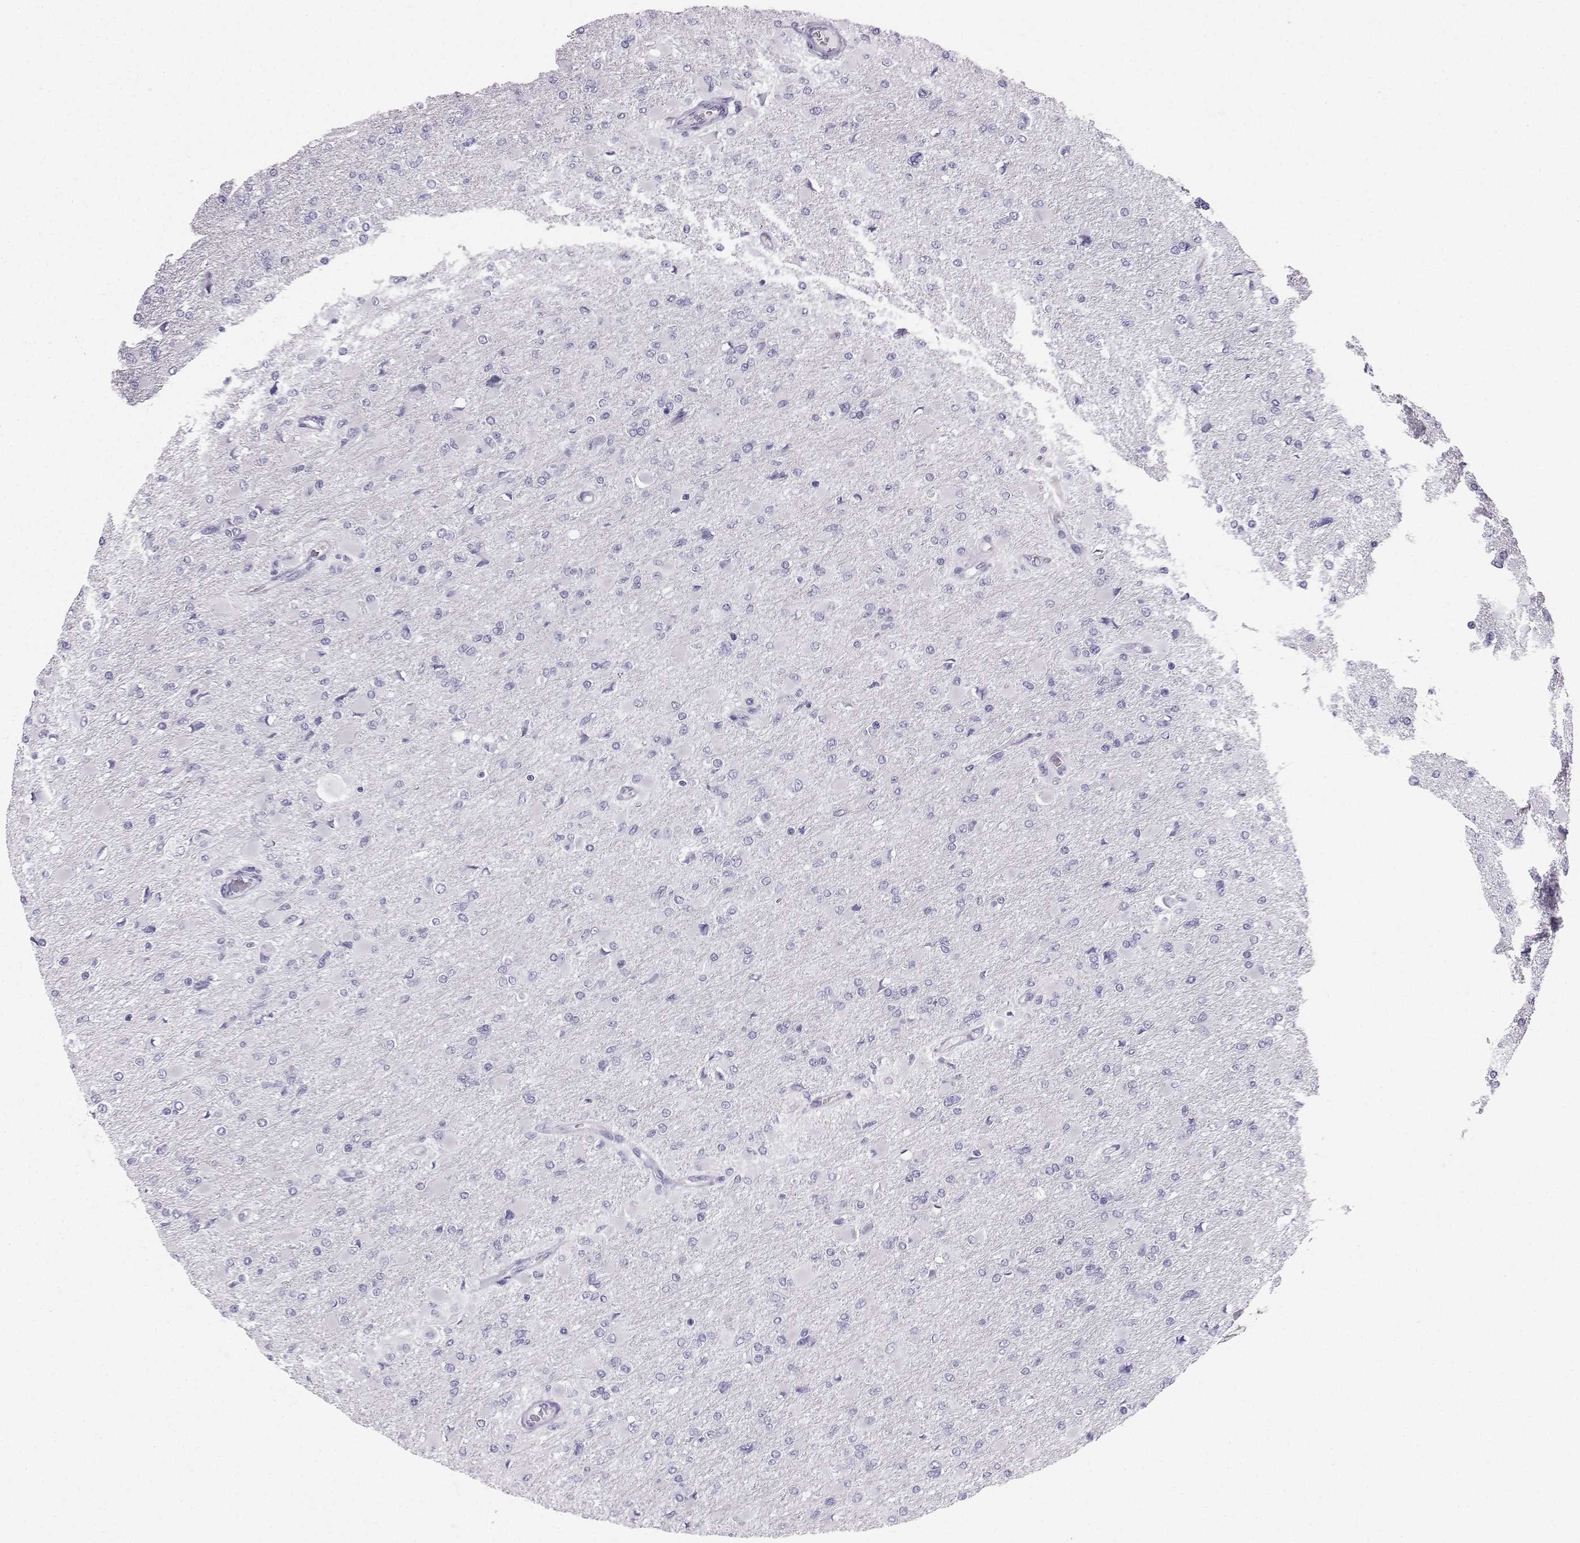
{"staining": {"intensity": "negative", "quantity": "none", "location": "none"}, "tissue": "glioma", "cell_type": "Tumor cells", "image_type": "cancer", "snomed": [{"axis": "morphology", "description": "Glioma, malignant, High grade"}, {"axis": "topography", "description": "Cerebral cortex"}], "caption": "Tumor cells are negative for protein expression in human glioma.", "gene": "IQCD", "patient": {"sex": "female", "age": 36}}